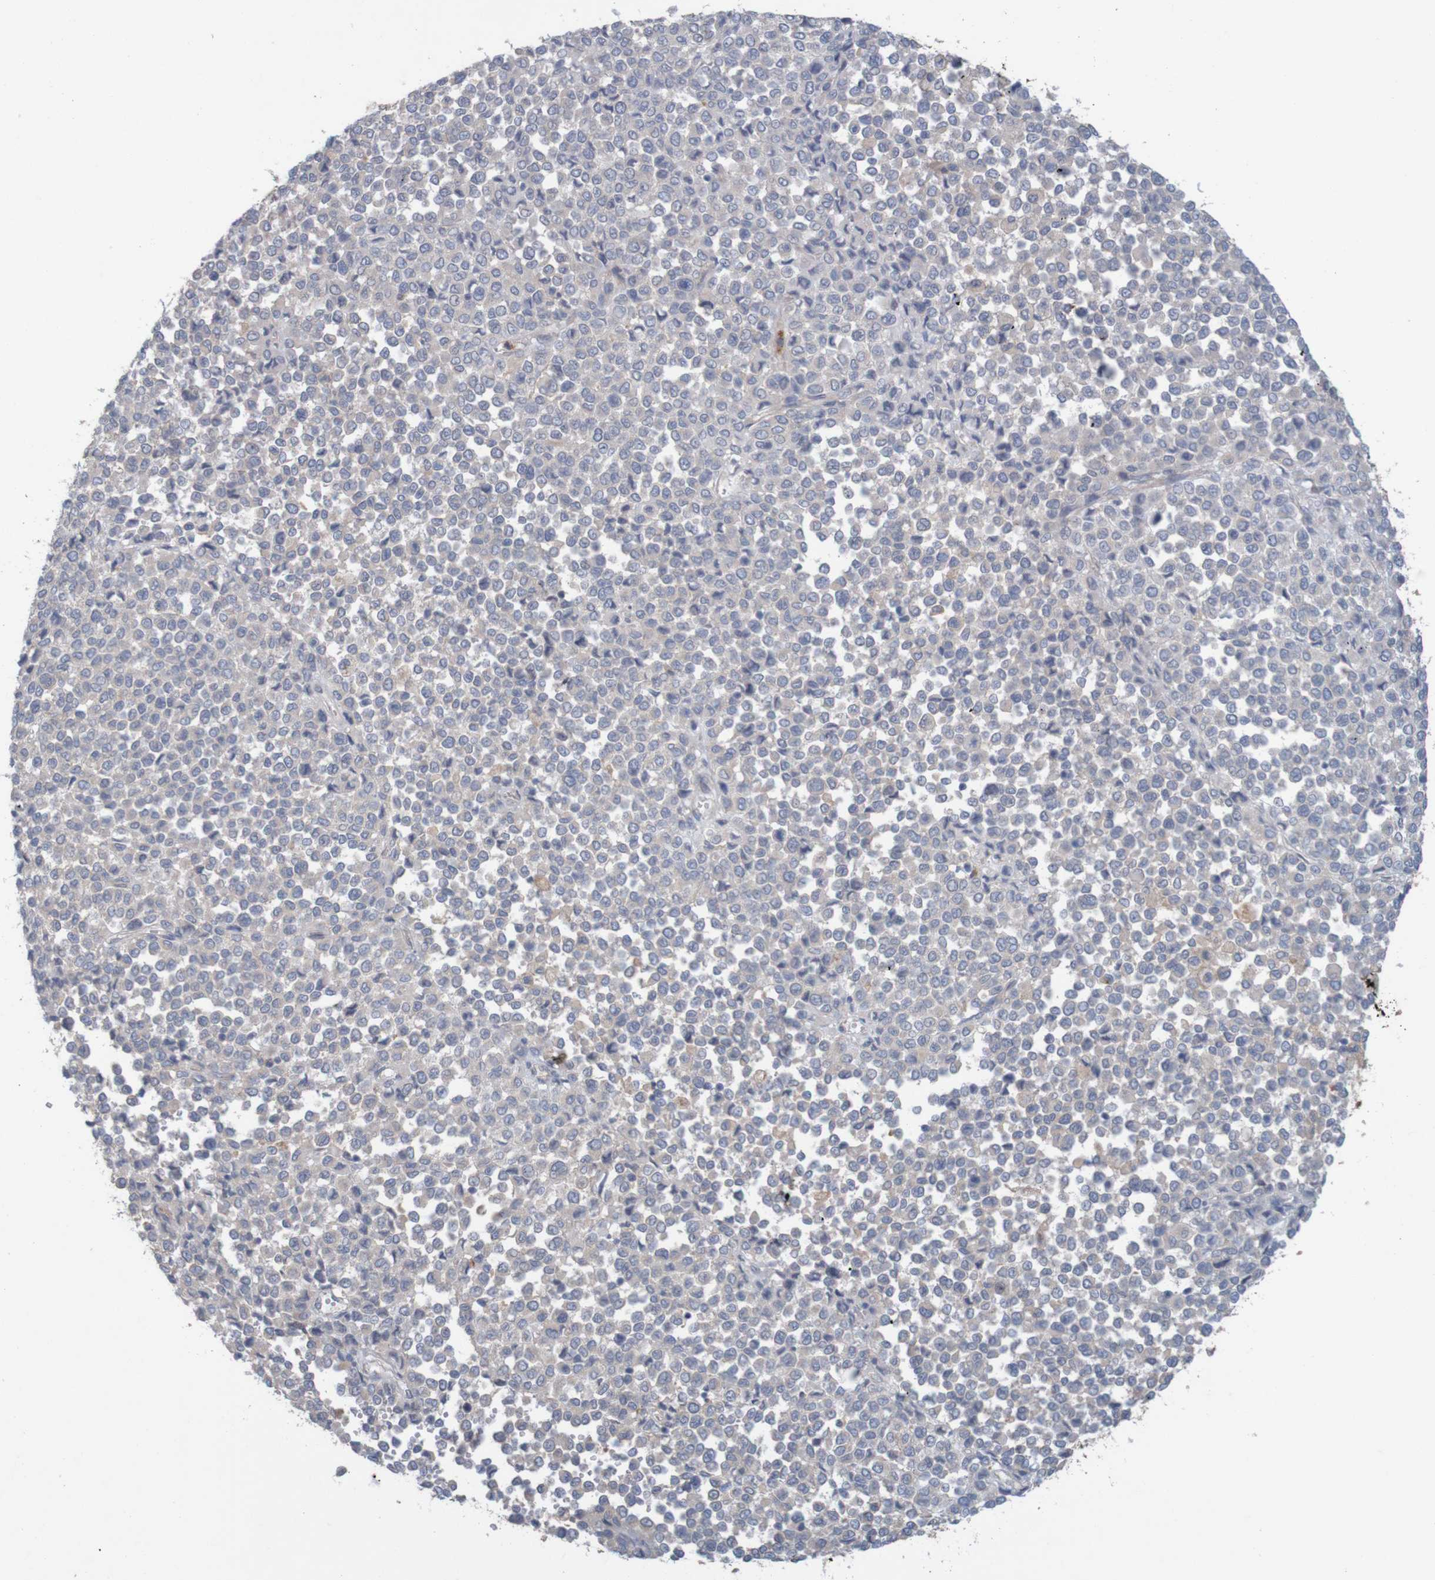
{"staining": {"intensity": "negative", "quantity": "none", "location": "none"}, "tissue": "melanoma", "cell_type": "Tumor cells", "image_type": "cancer", "snomed": [{"axis": "morphology", "description": "Malignant melanoma, Metastatic site"}, {"axis": "topography", "description": "Pancreas"}], "caption": "Human melanoma stained for a protein using immunohistochemistry reveals no staining in tumor cells.", "gene": "KRT23", "patient": {"sex": "female", "age": 30}}